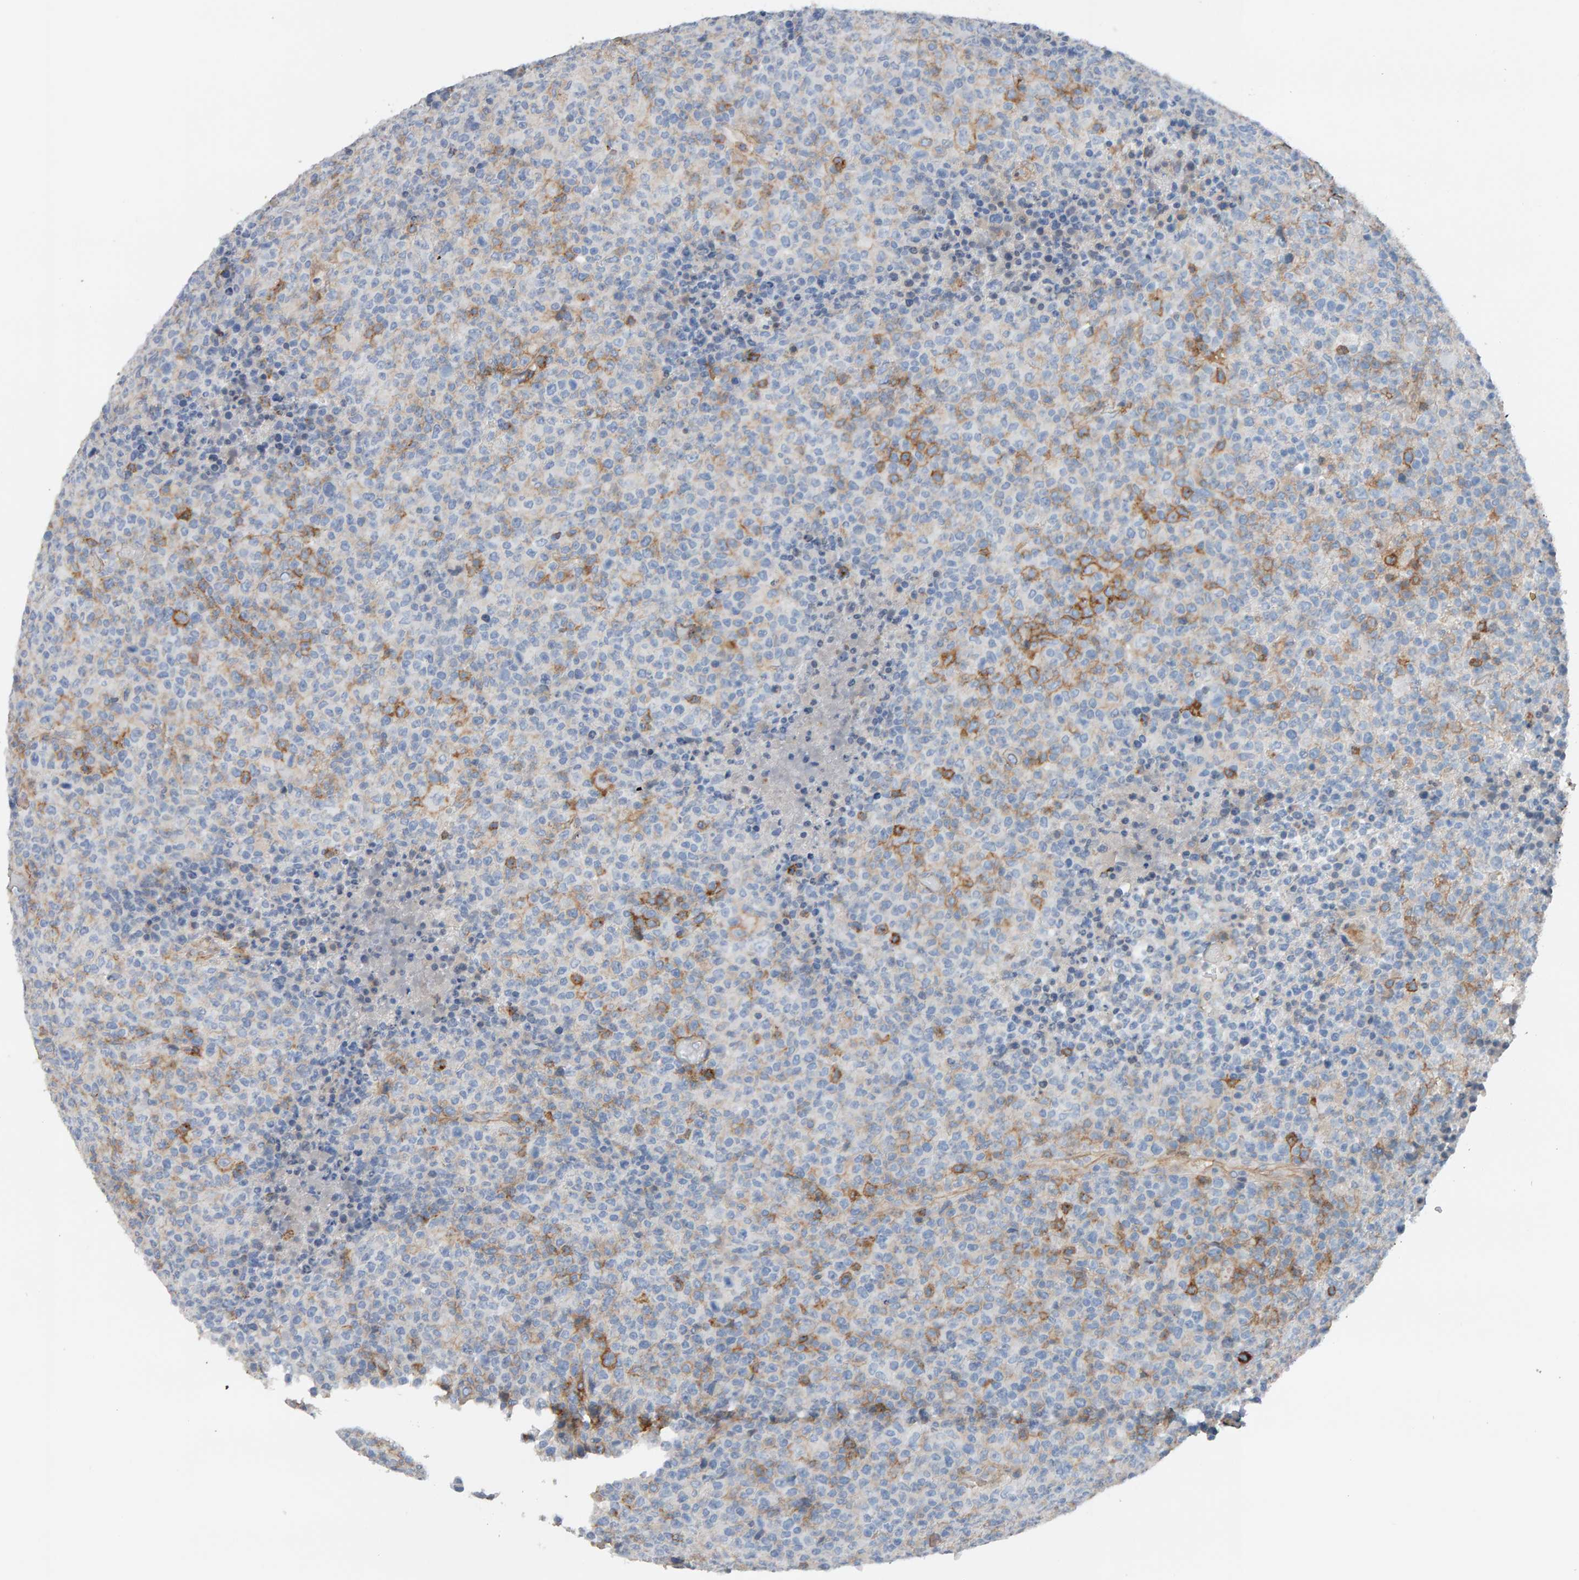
{"staining": {"intensity": "moderate", "quantity": "<25%", "location": "cytoplasmic/membranous"}, "tissue": "lymphoma", "cell_type": "Tumor cells", "image_type": "cancer", "snomed": [{"axis": "morphology", "description": "Malignant lymphoma, non-Hodgkin's type, High grade"}, {"axis": "topography", "description": "Lymph node"}], "caption": "A brown stain labels moderate cytoplasmic/membranous staining of a protein in human lymphoma tumor cells.", "gene": "FYN", "patient": {"sex": "male", "age": 13}}